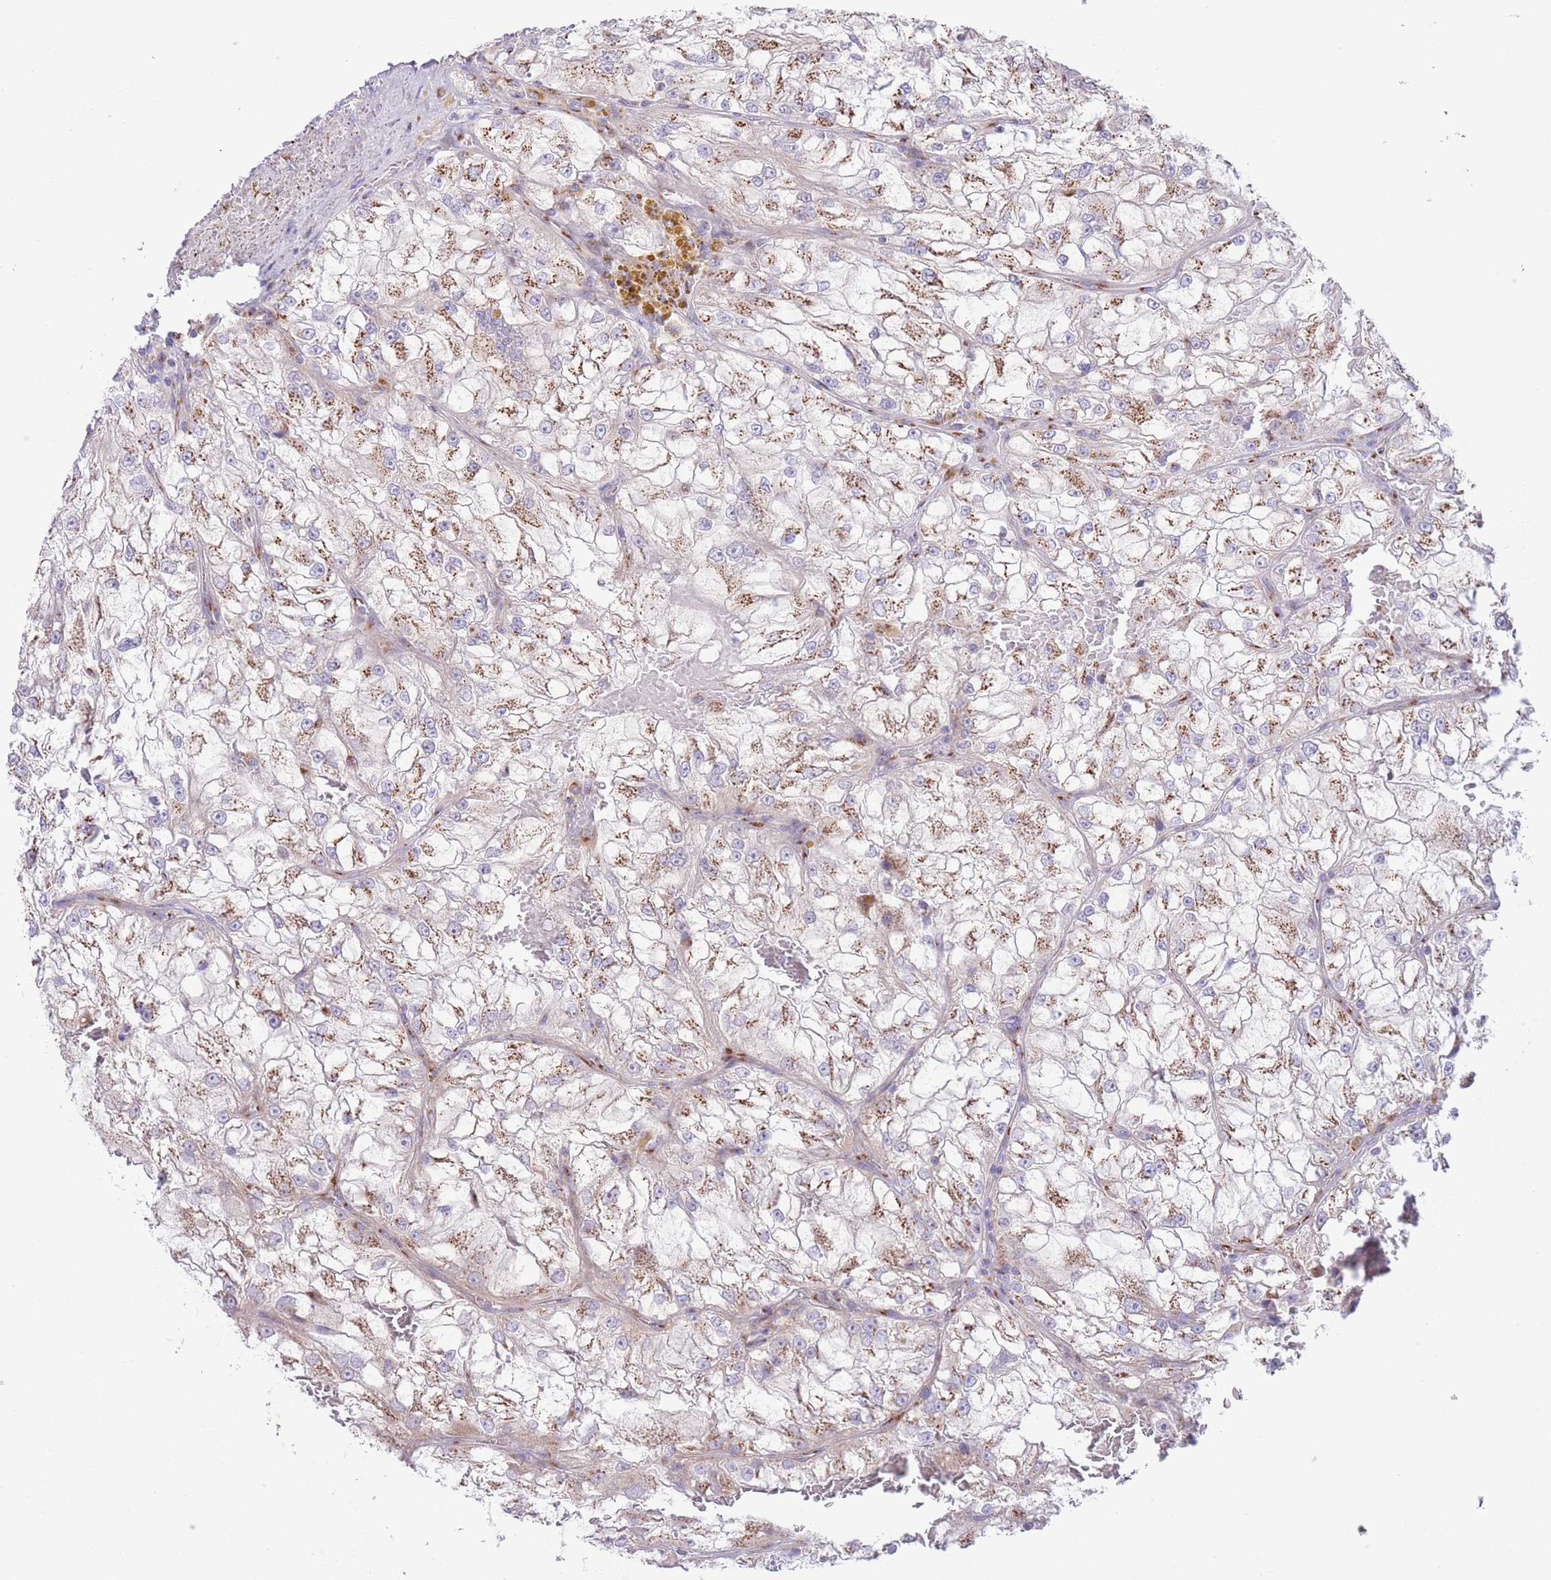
{"staining": {"intensity": "moderate", "quantity": "25%-75%", "location": "cytoplasmic/membranous"}, "tissue": "renal cancer", "cell_type": "Tumor cells", "image_type": "cancer", "snomed": [{"axis": "morphology", "description": "Adenocarcinoma, NOS"}, {"axis": "topography", "description": "Kidney"}], "caption": "This photomicrograph reveals IHC staining of human renal adenocarcinoma, with medium moderate cytoplasmic/membranous staining in about 25%-75% of tumor cells.", "gene": "MPND", "patient": {"sex": "female", "age": 72}}